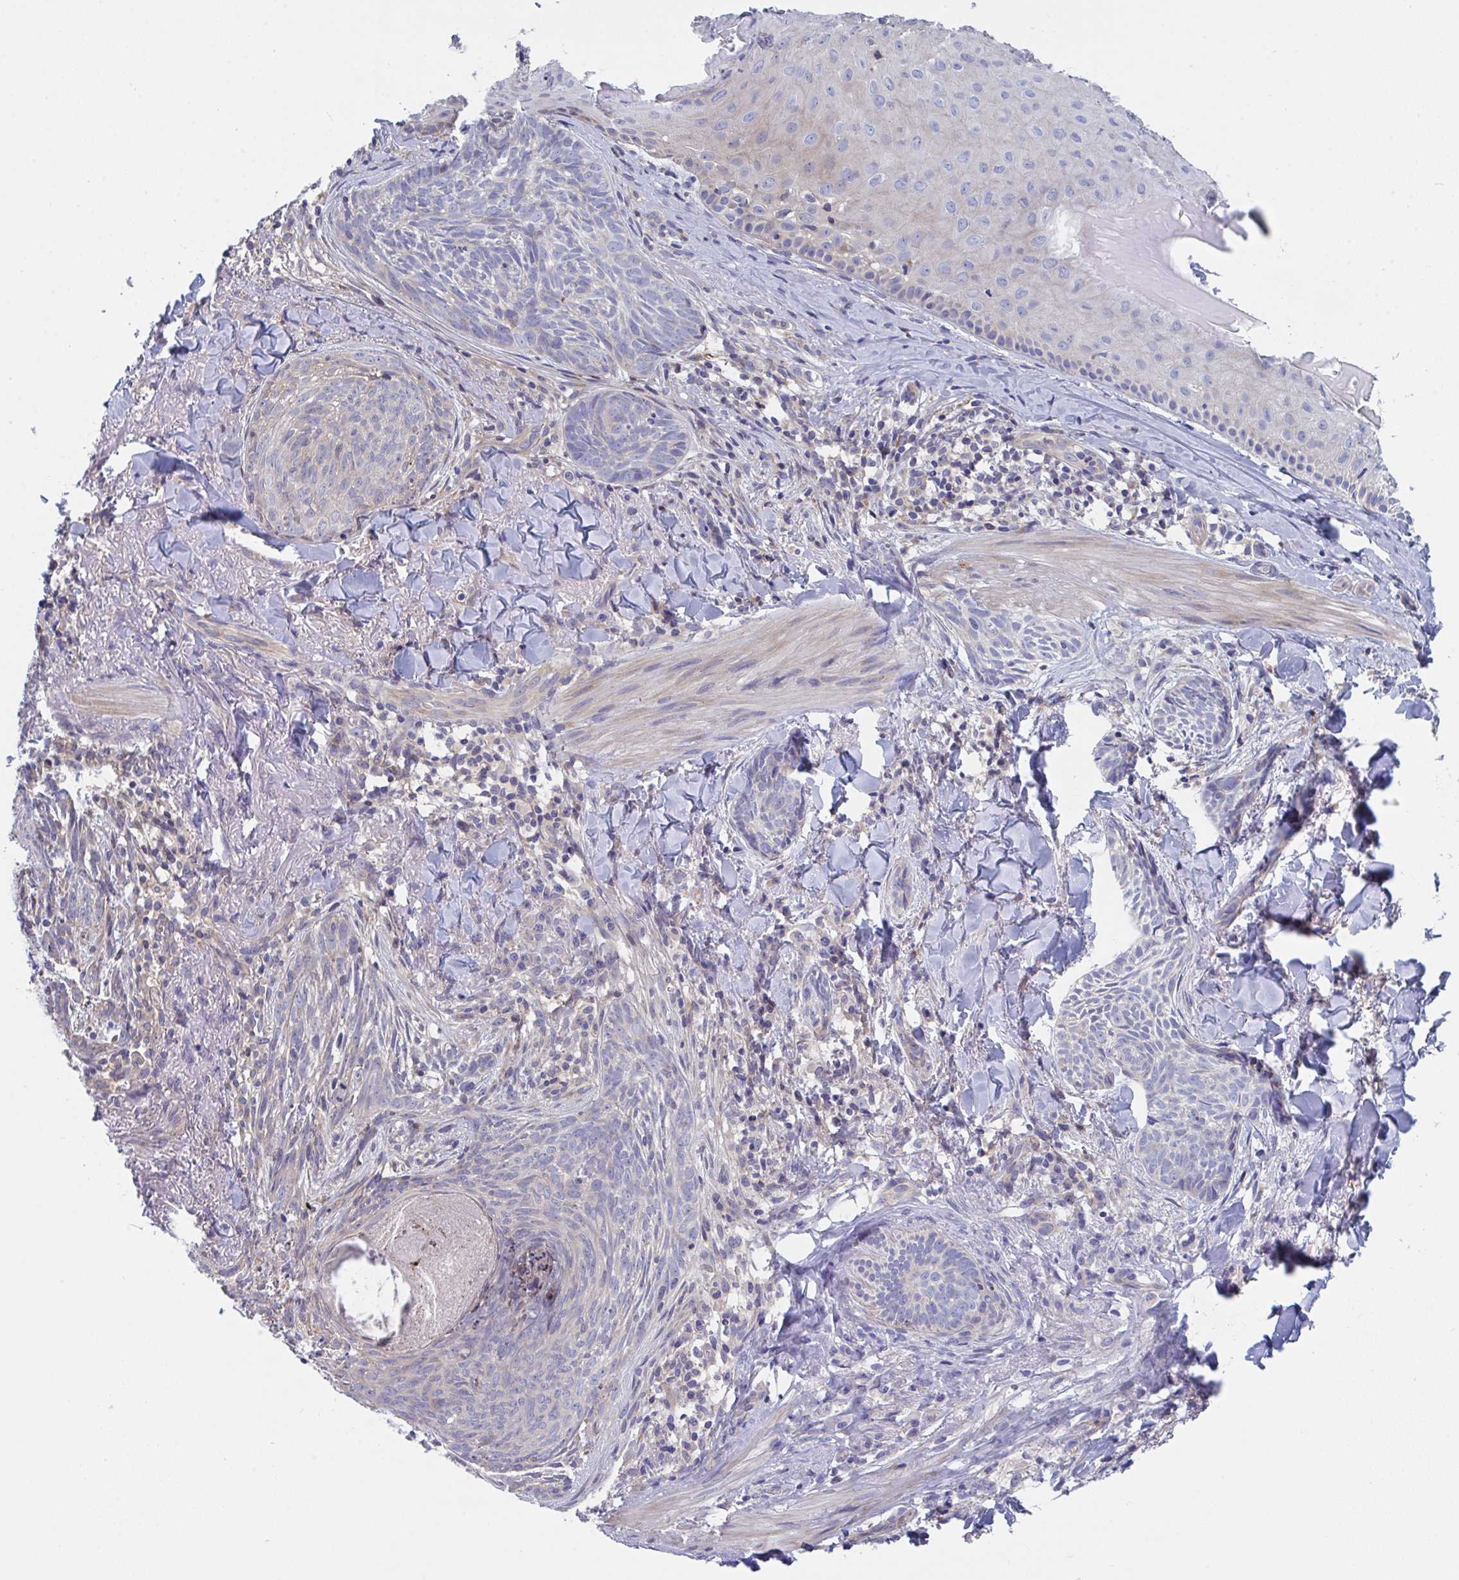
{"staining": {"intensity": "negative", "quantity": "none", "location": "none"}, "tissue": "skin cancer", "cell_type": "Tumor cells", "image_type": "cancer", "snomed": [{"axis": "morphology", "description": "Basal cell carcinoma"}, {"axis": "topography", "description": "Skin"}], "caption": "IHC of skin cancer (basal cell carcinoma) displays no positivity in tumor cells.", "gene": "P2RX3", "patient": {"sex": "female", "age": 93}}